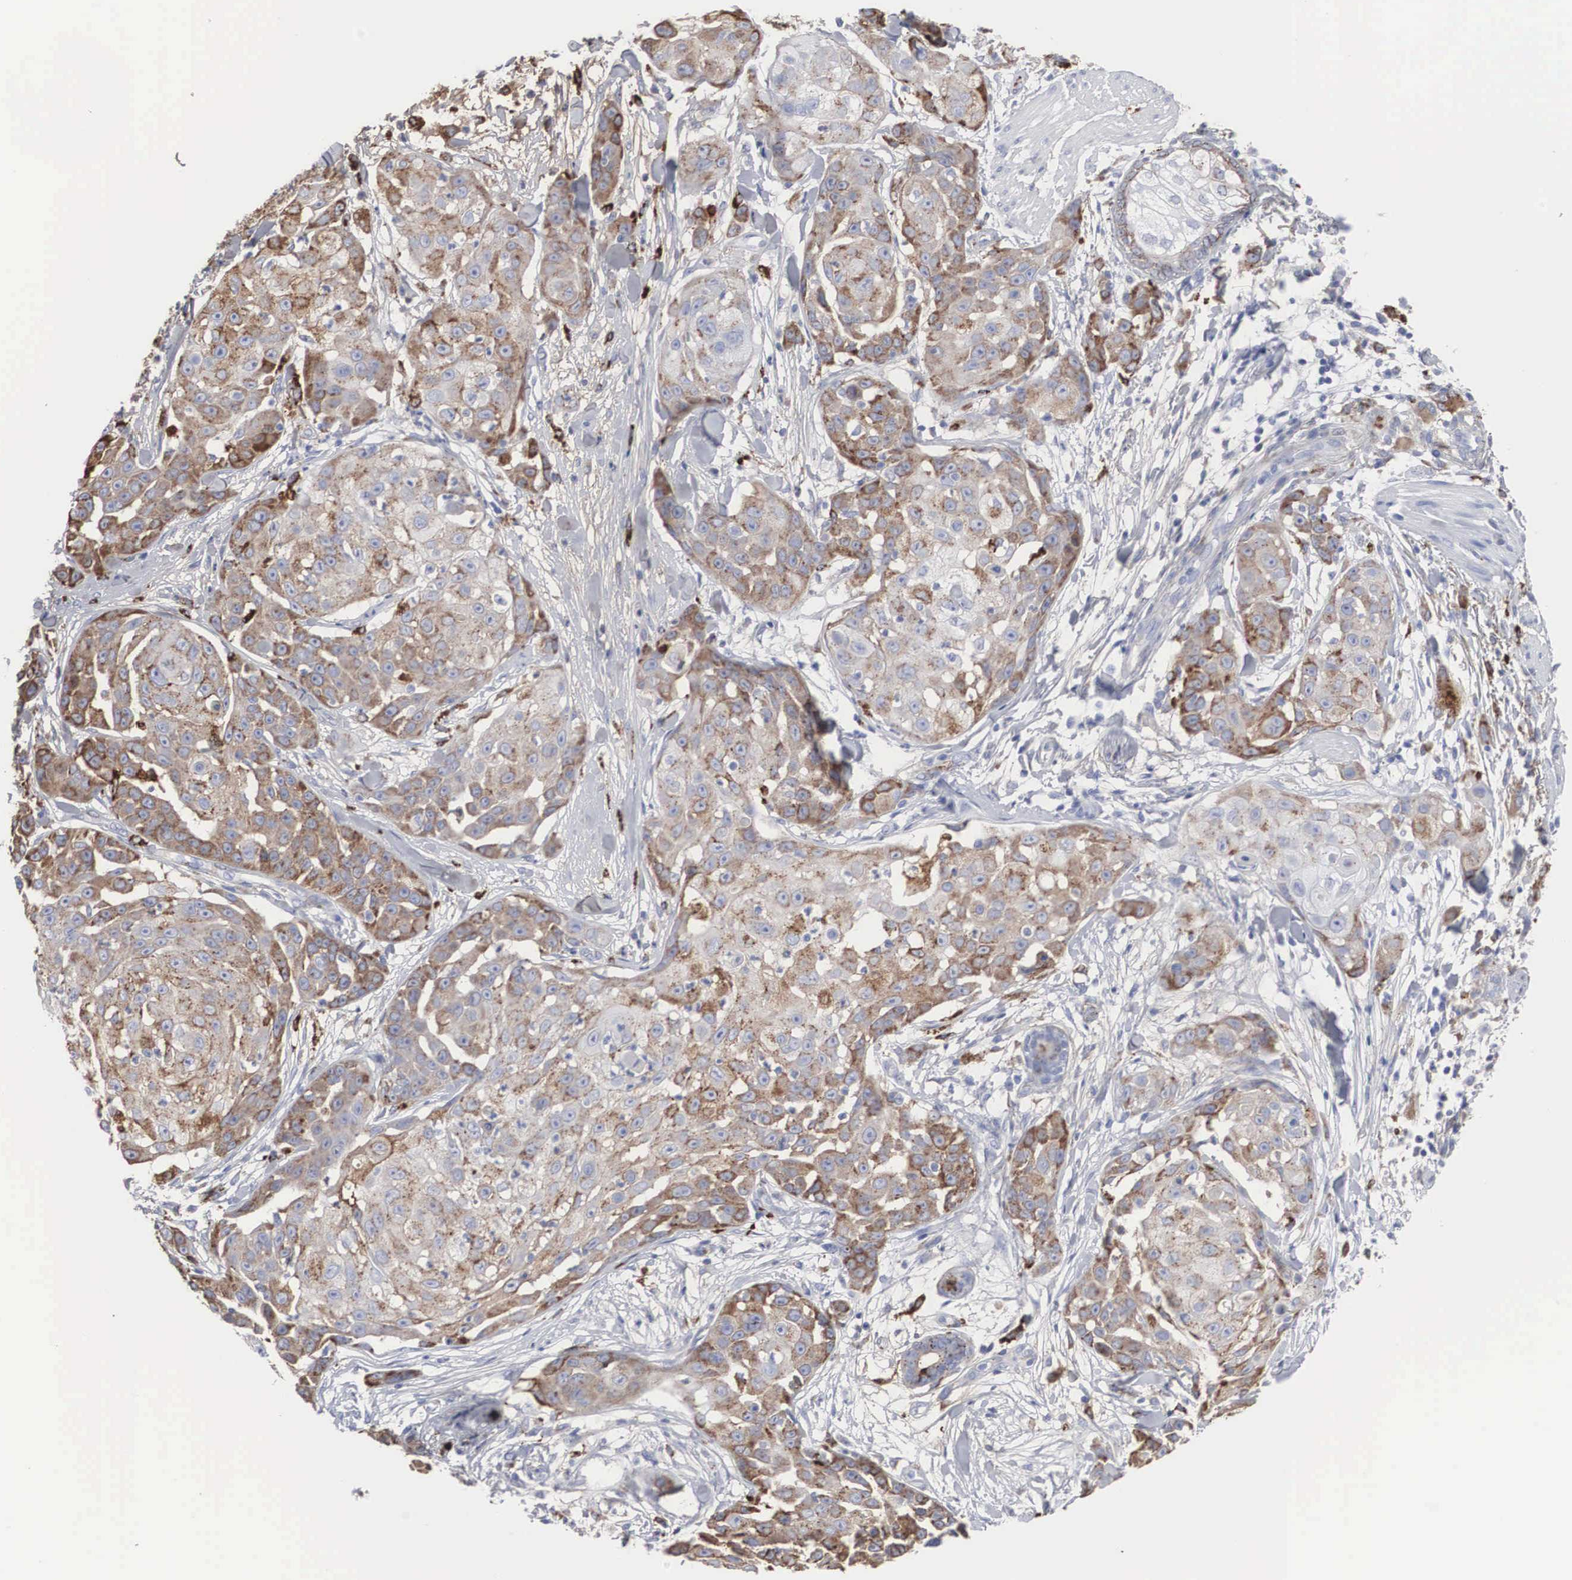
{"staining": {"intensity": "moderate", "quantity": "25%-75%", "location": "cytoplasmic/membranous"}, "tissue": "skin cancer", "cell_type": "Tumor cells", "image_type": "cancer", "snomed": [{"axis": "morphology", "description": "Squamous cell carcinoma, NOS"}, {"axis": "topography", "description": "Skin"}], "caption": "A photomicrograph of skin cancer (squamous cell carcinoma) stained for a protein exhibits moderate cytoplasmic/membranous brown staining in tumor cells.", "gene": "LGALS3BP", "patient": {"sex": "female", "age": 57}}